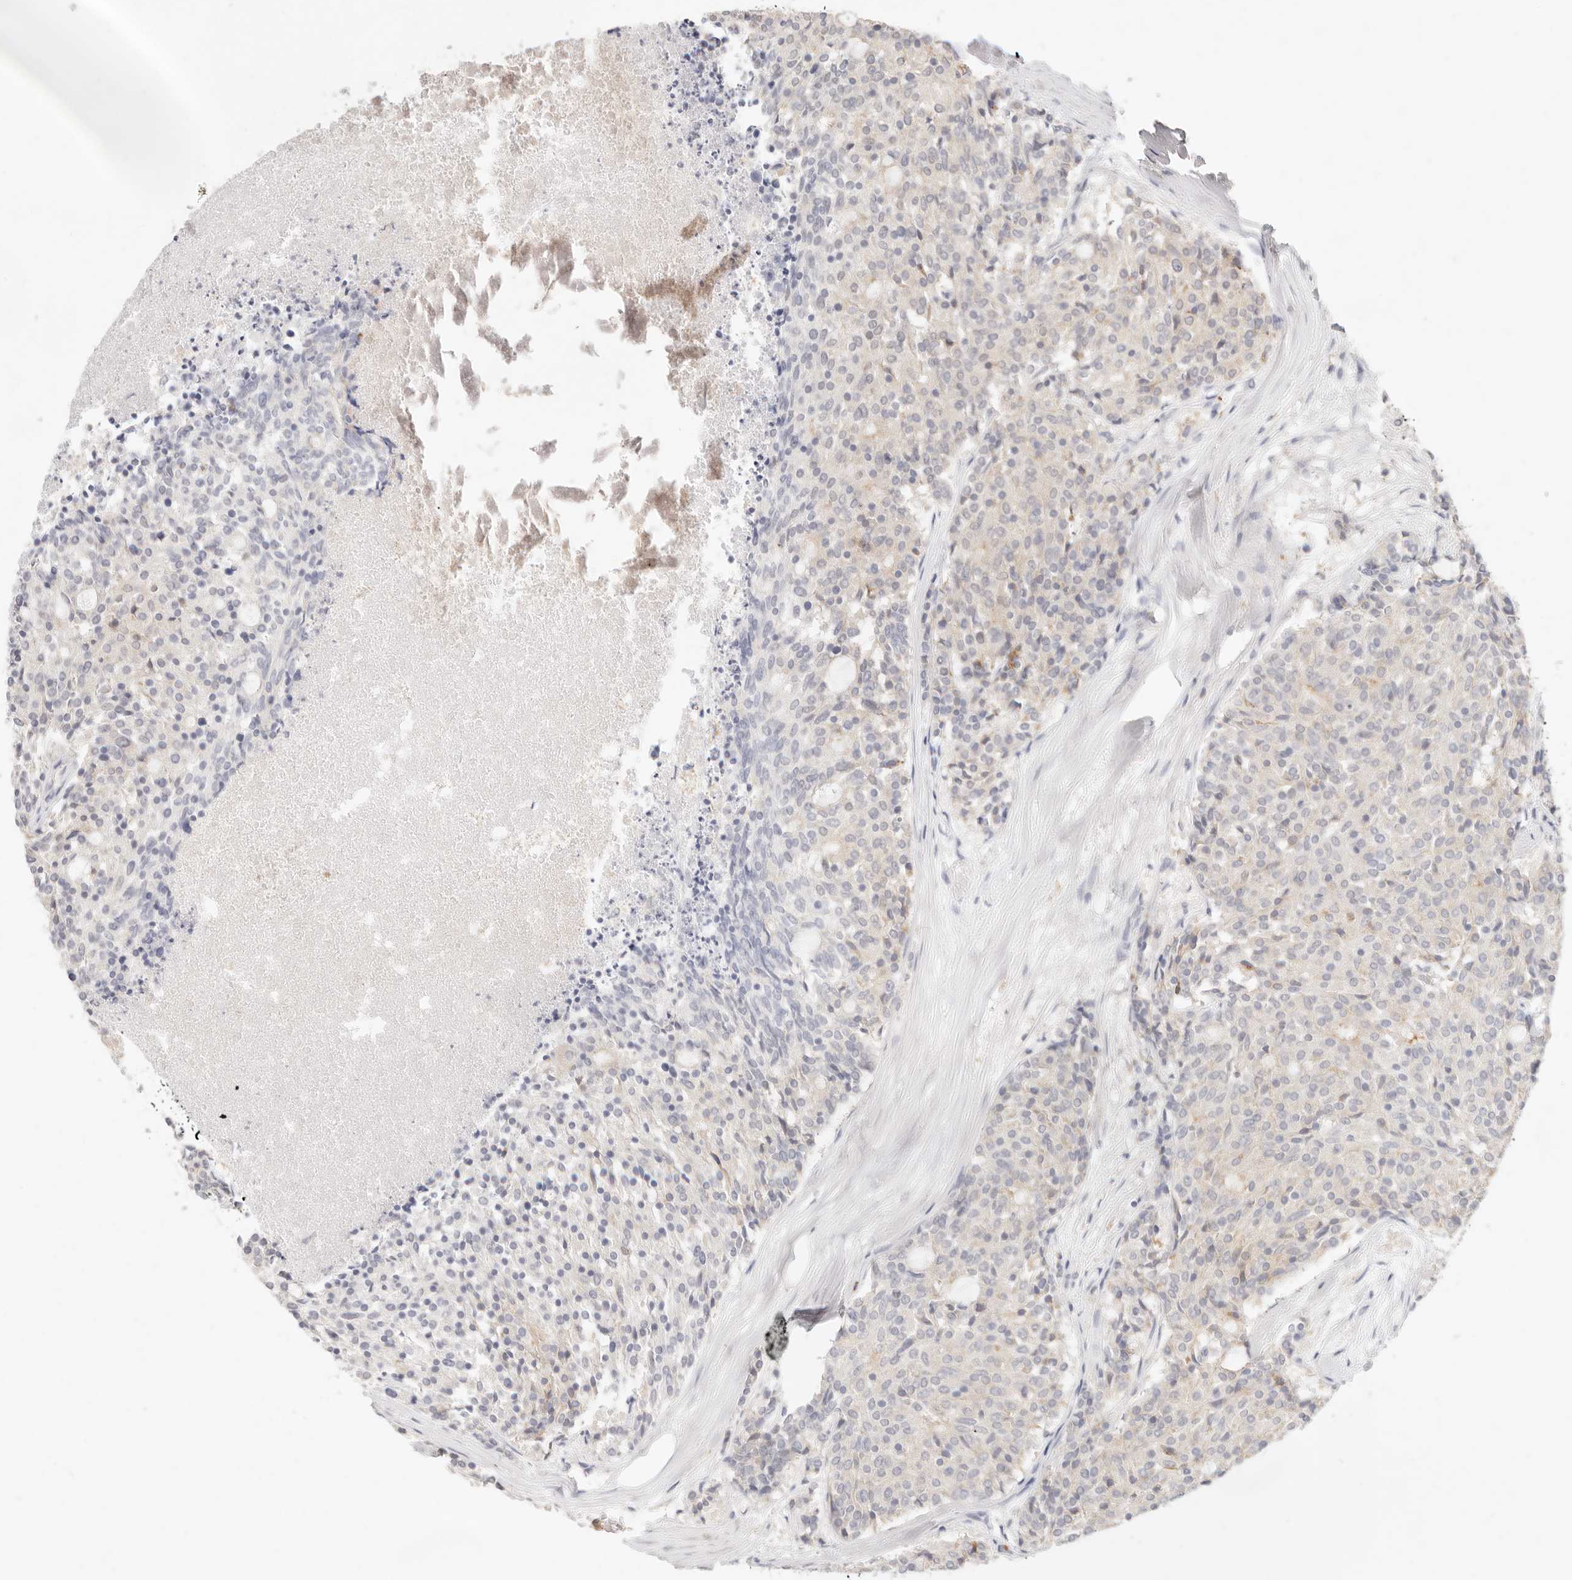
{"staining": {"intensity": "negative", "quantity": "none", "location": "none"}, "tissue": "carcinoid", "cell_type": "Tumor cells", "image_type": "cancer", "snomed": [{"axis": "morphology", "description": "Carcinoid, malignant, NOS"}, {"axis": "topography", "description": "Pancreas"}], "caption": "Protein analysis of carcinoid (malignant) demonstrates no significant positivity in tumor cells.", "gene": "TMTC2", "patient": {"sex": "female", "age": 54}}